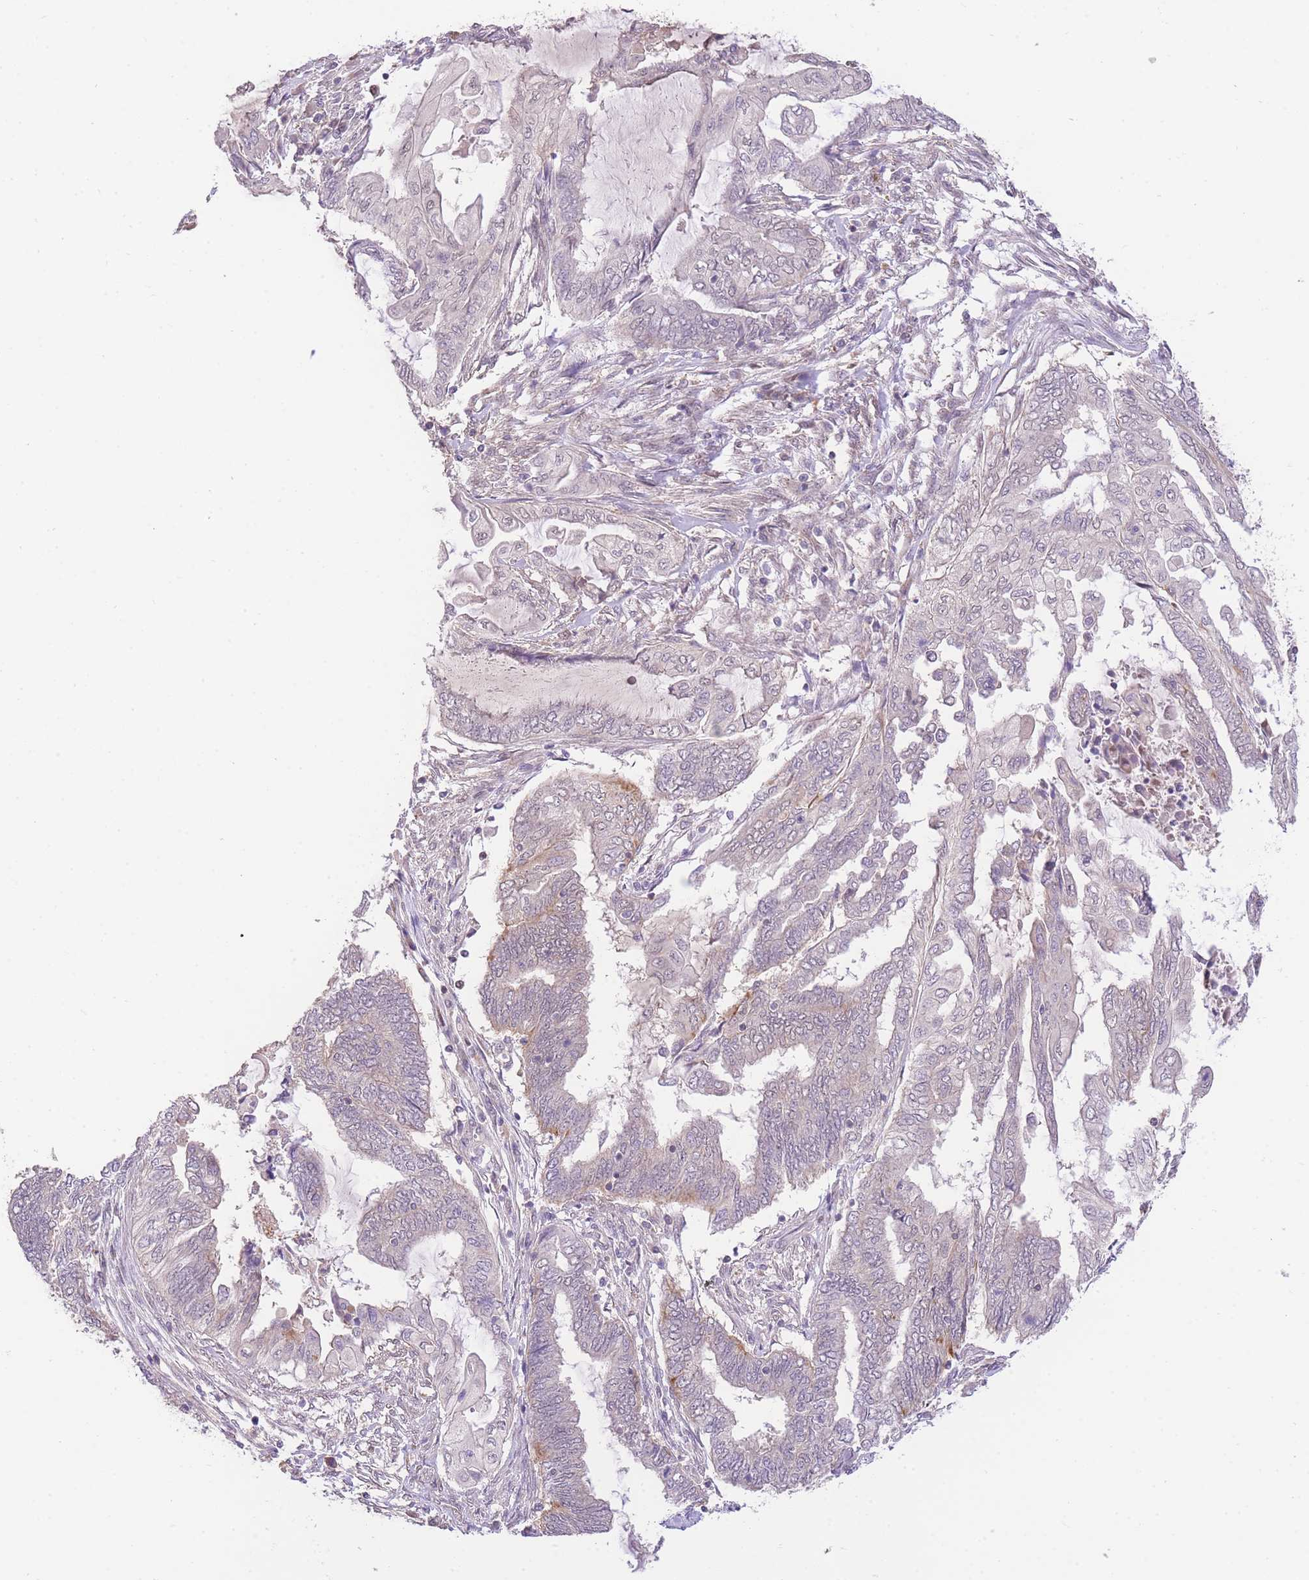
{"staining": {"intensity": "negative", "quantity": "none", "location": "none"}, "tissue": "endometrial cancer", "cell_type": "Tumor cells", "image_type": "cancer", "snomed": [{"axis": "morphology", "description": "Adenocarcinoma, NOS"}, {"axis": "topography", "description": "Uterus"}, {"axis": "topography", "description": "Endometrium"}], "caption": "There is no significant positivity in tumor cells of endometrial cancer. (DAB (3,3'-diaminobenzidine) immunohistochemistry (IHC) visualized using brightfield microscopy, high magnification).", "gene": "UBXN7", "patient": {"sex": "female", "age": 70}}